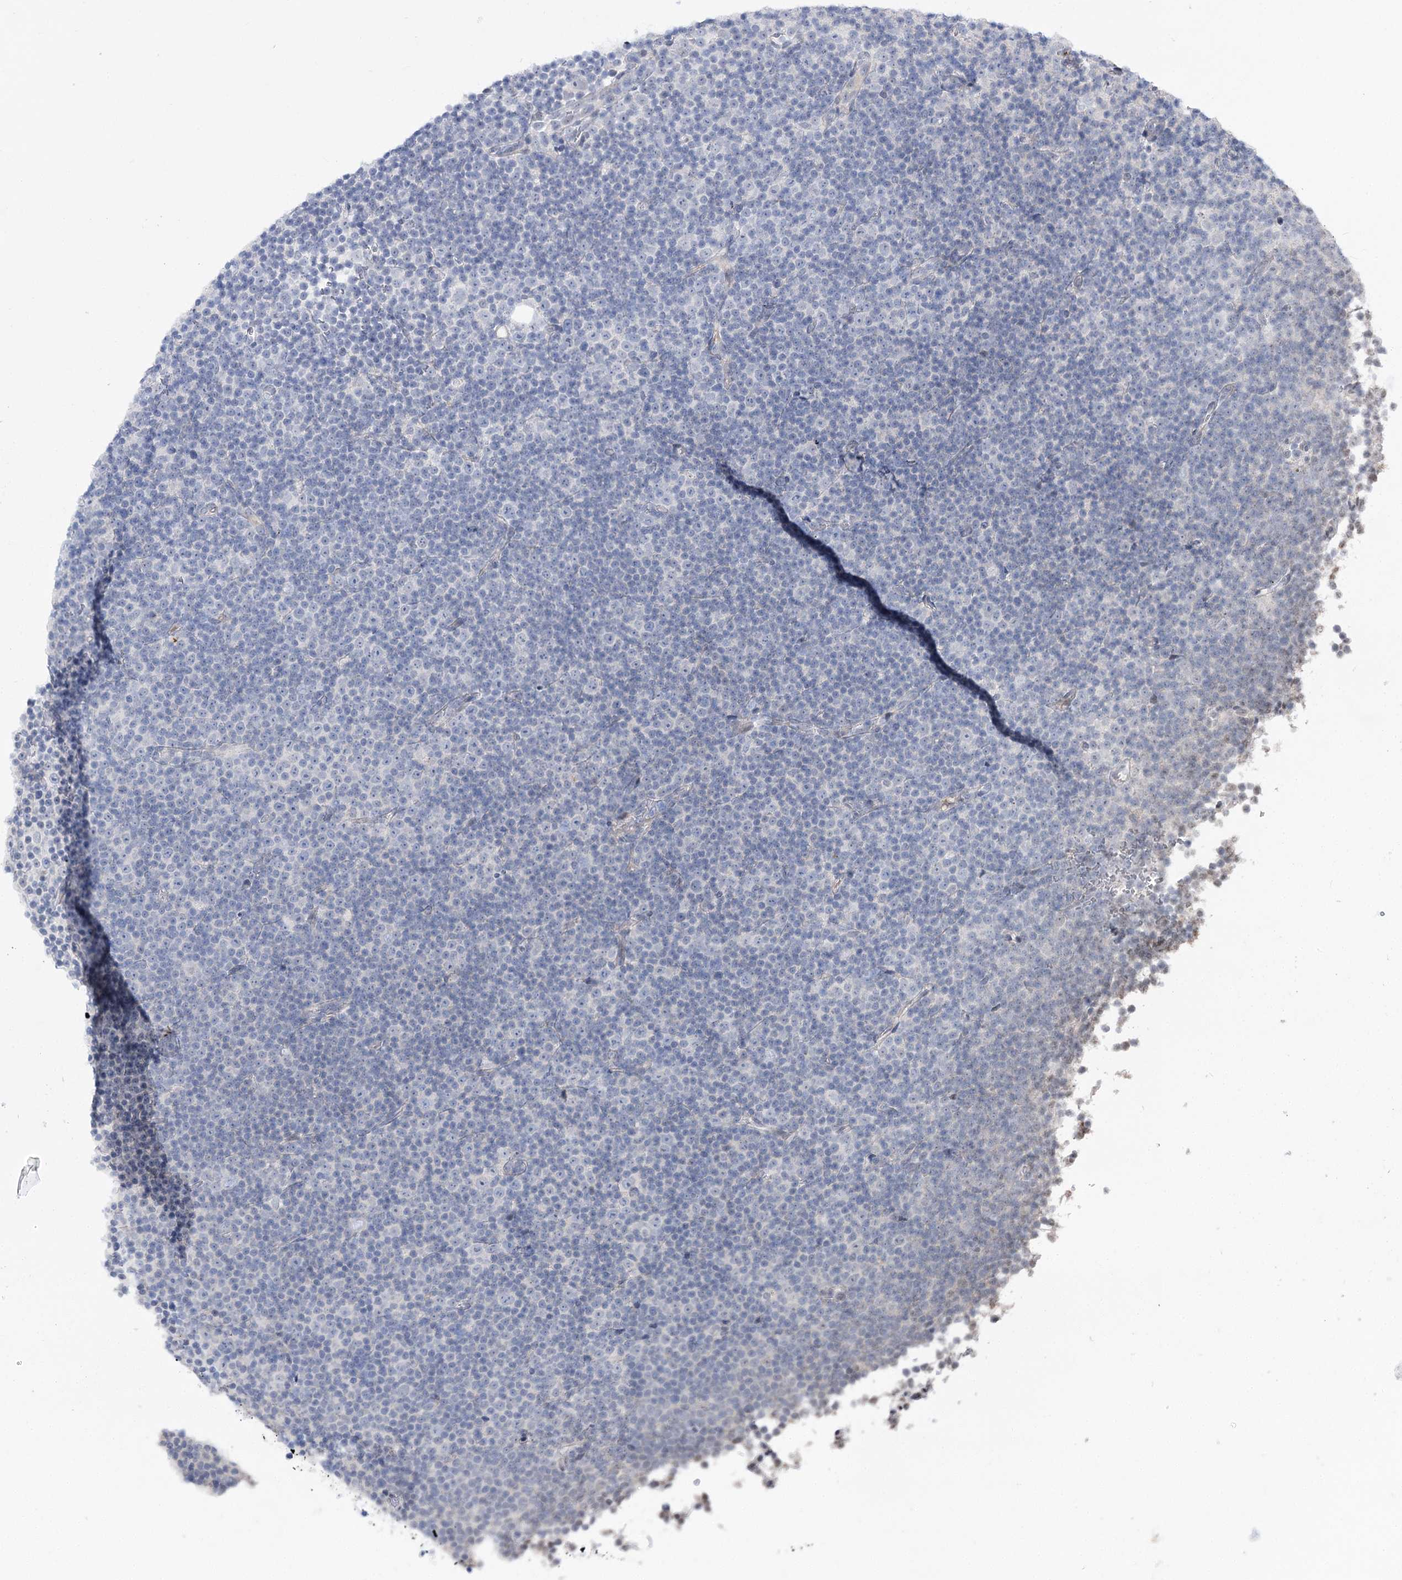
{"staining": {"intensity": "negative", "quantity": "none", "location": "none"}, "tissue": "lymphoma", "cell_type": "Tumor cells", "image_type": "cancer", "snomed": [{"axis": "morphology", "description": "Malignant lymphoma, non-Hodgkin's type, Low grade"}, {"axis": "topography", "description": "Lymph node"}], "caption": "Immunohistochemical staining of human low-grade malignant lymphoma, non-Hodgkin's type reveals no significant expression in tumor cells.", "gene": "ATP10B", "patient": {"sex": "female", "age": 67}}